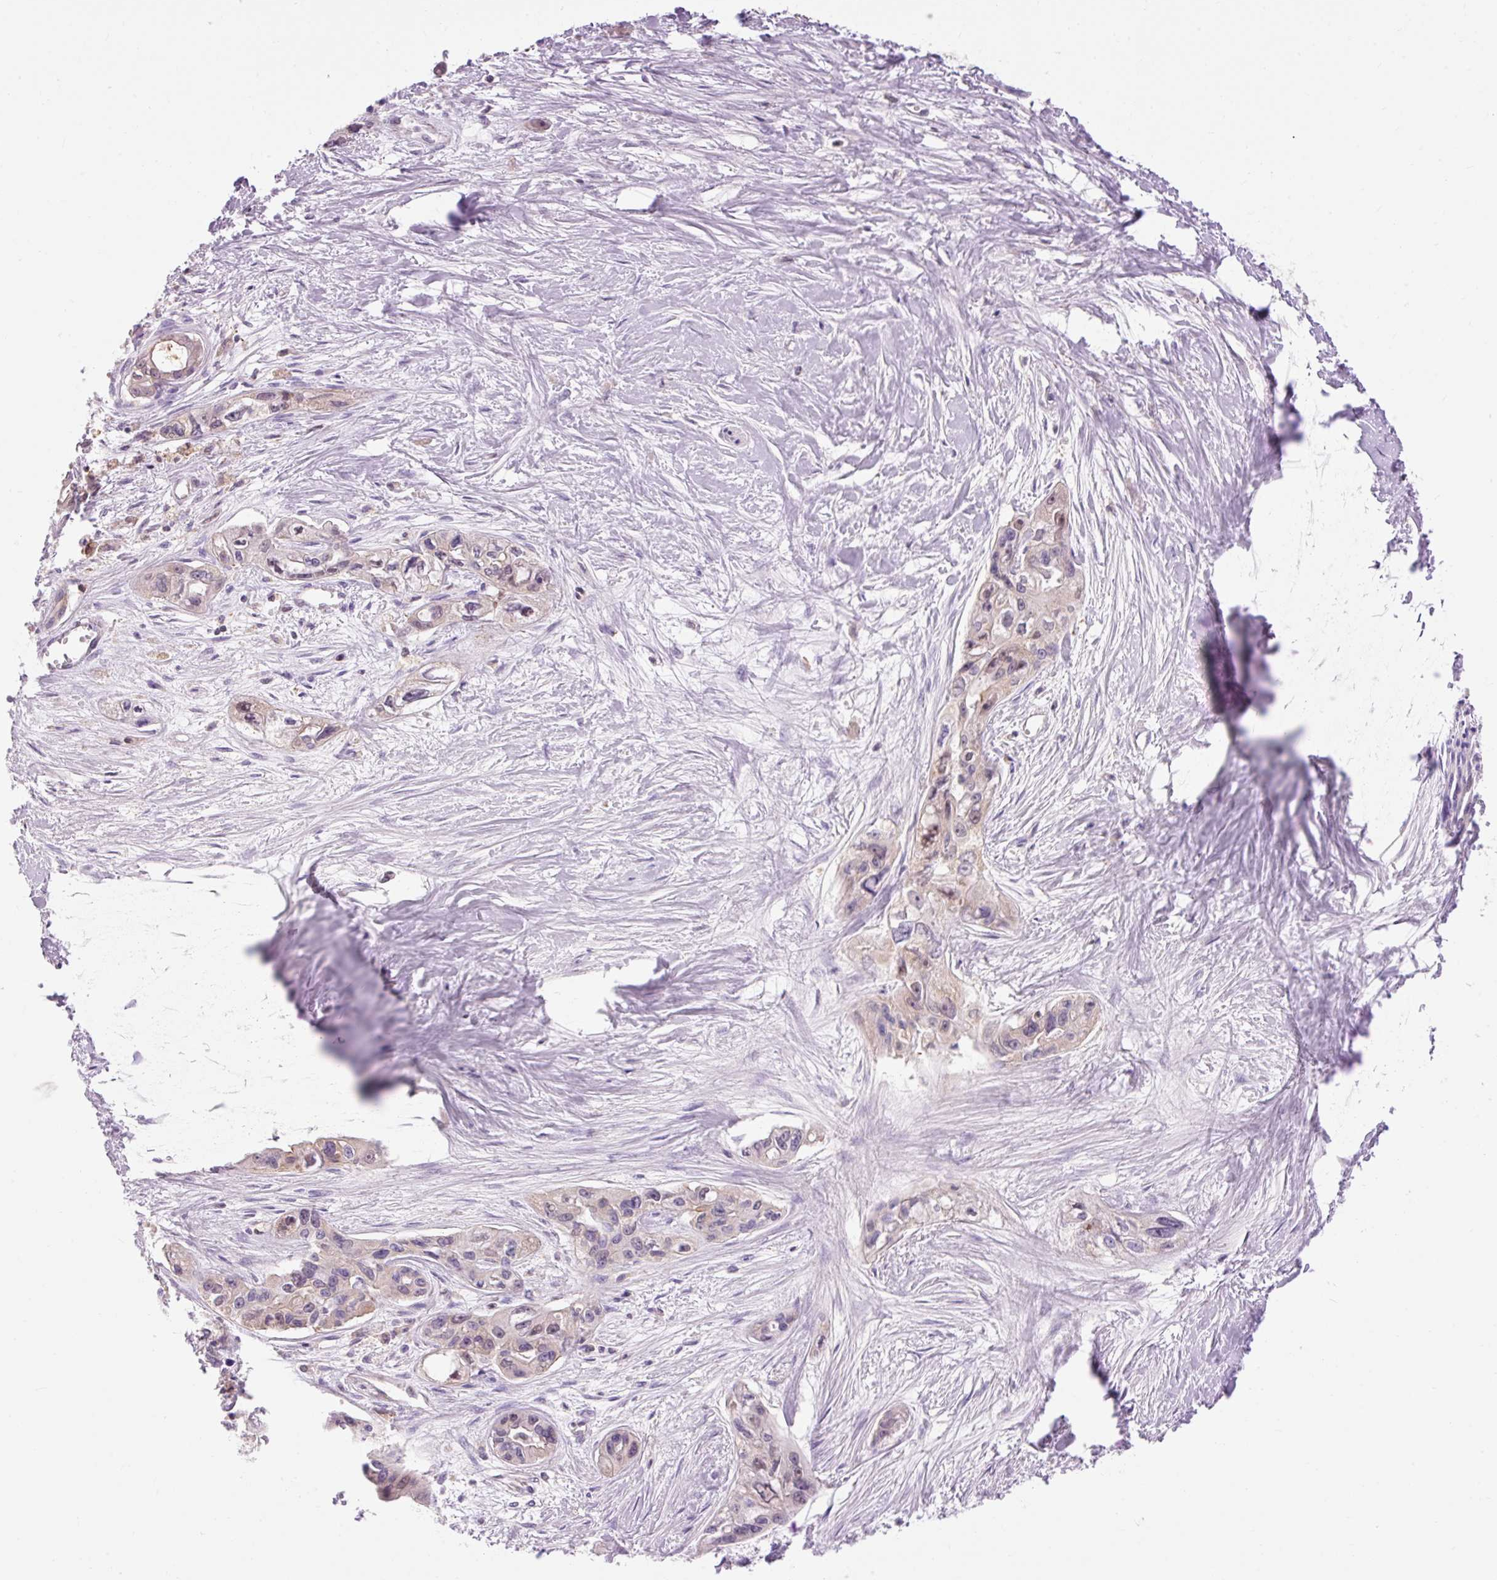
{"staining": {"intensity": "negative", "quantity": "none", "location": "none"}, "tissue": "pancreatic cancer", "cell_type": "Tumor cells", "image_type": "cancer", "snomed": [{"axis": "morphology", "description": "Adenocarcinoma, NOS"}, {"axis": "topography", "description": "Pancreas"}], "caption": "Human adenocarcinoma (pancreatic) stained for a protein using immunohistochemistry (IHC) reveals no positivity in tumor cells.", "gene": "IMMT", "patient": {"sex": "female", "age": 50}}